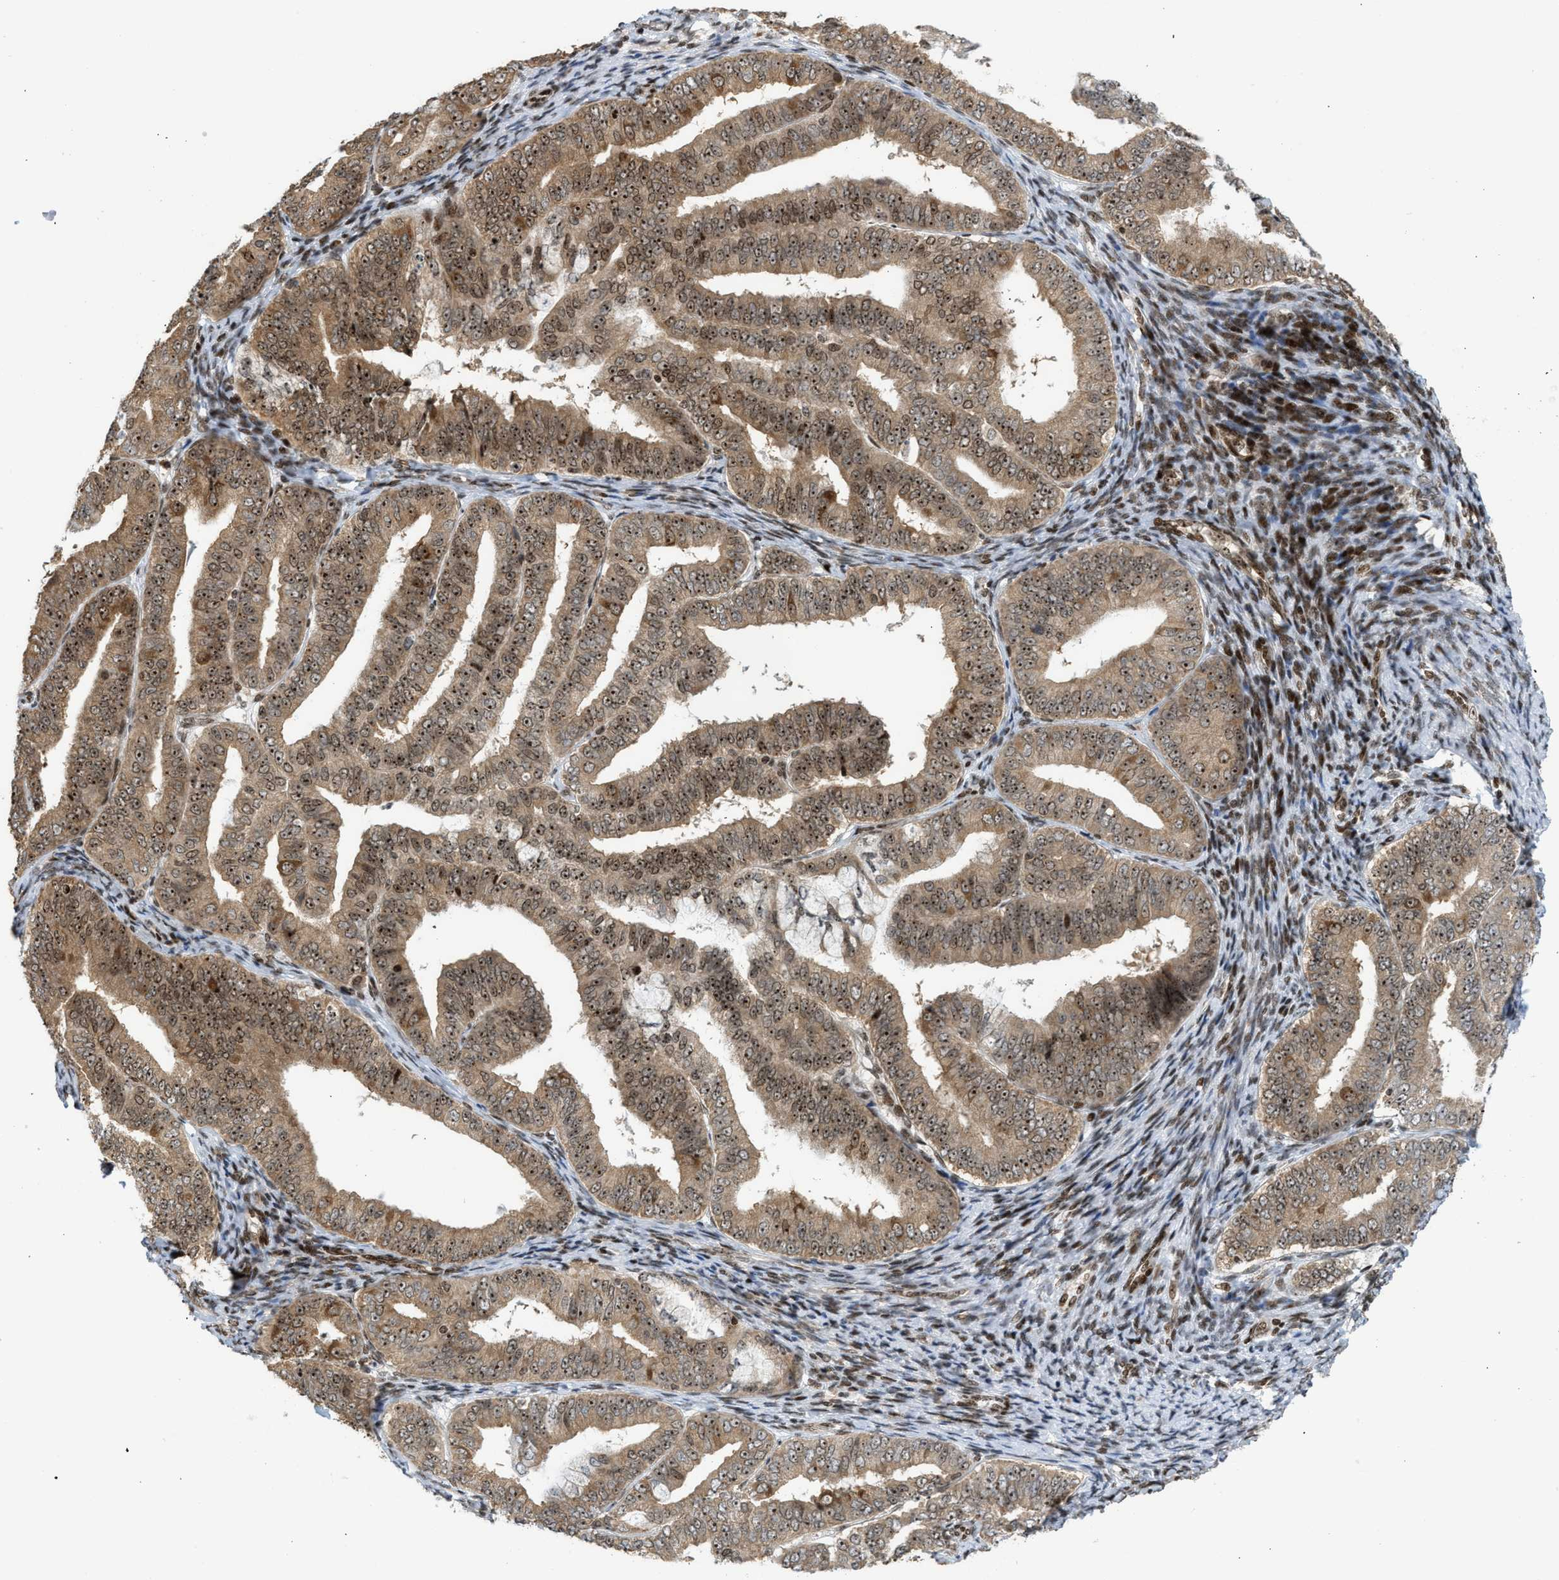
{"staining": {"intensity": "moderate", "quantity": ">75%", "location": "cytoplasmic/membranous,nuclear"}, "tissue": "endometrial cancer", "cell_type": "Tumor cells", "image_type": "cancer", "snomed": [{"axis": "morphology", "description": "Adenocarcinoma, NOS"}, {"axis": "topography", "description": "Endometrium"}], "caption": "About >75% of tumor cells in human adenocarcinoma (endometrial) display moderate cytoplasmic/membranous and nuclear protein staining as visualized by brown immunohistochemical staining.", "gene": "ZNF22", "patient": {"sex": "female", "age": 63}}